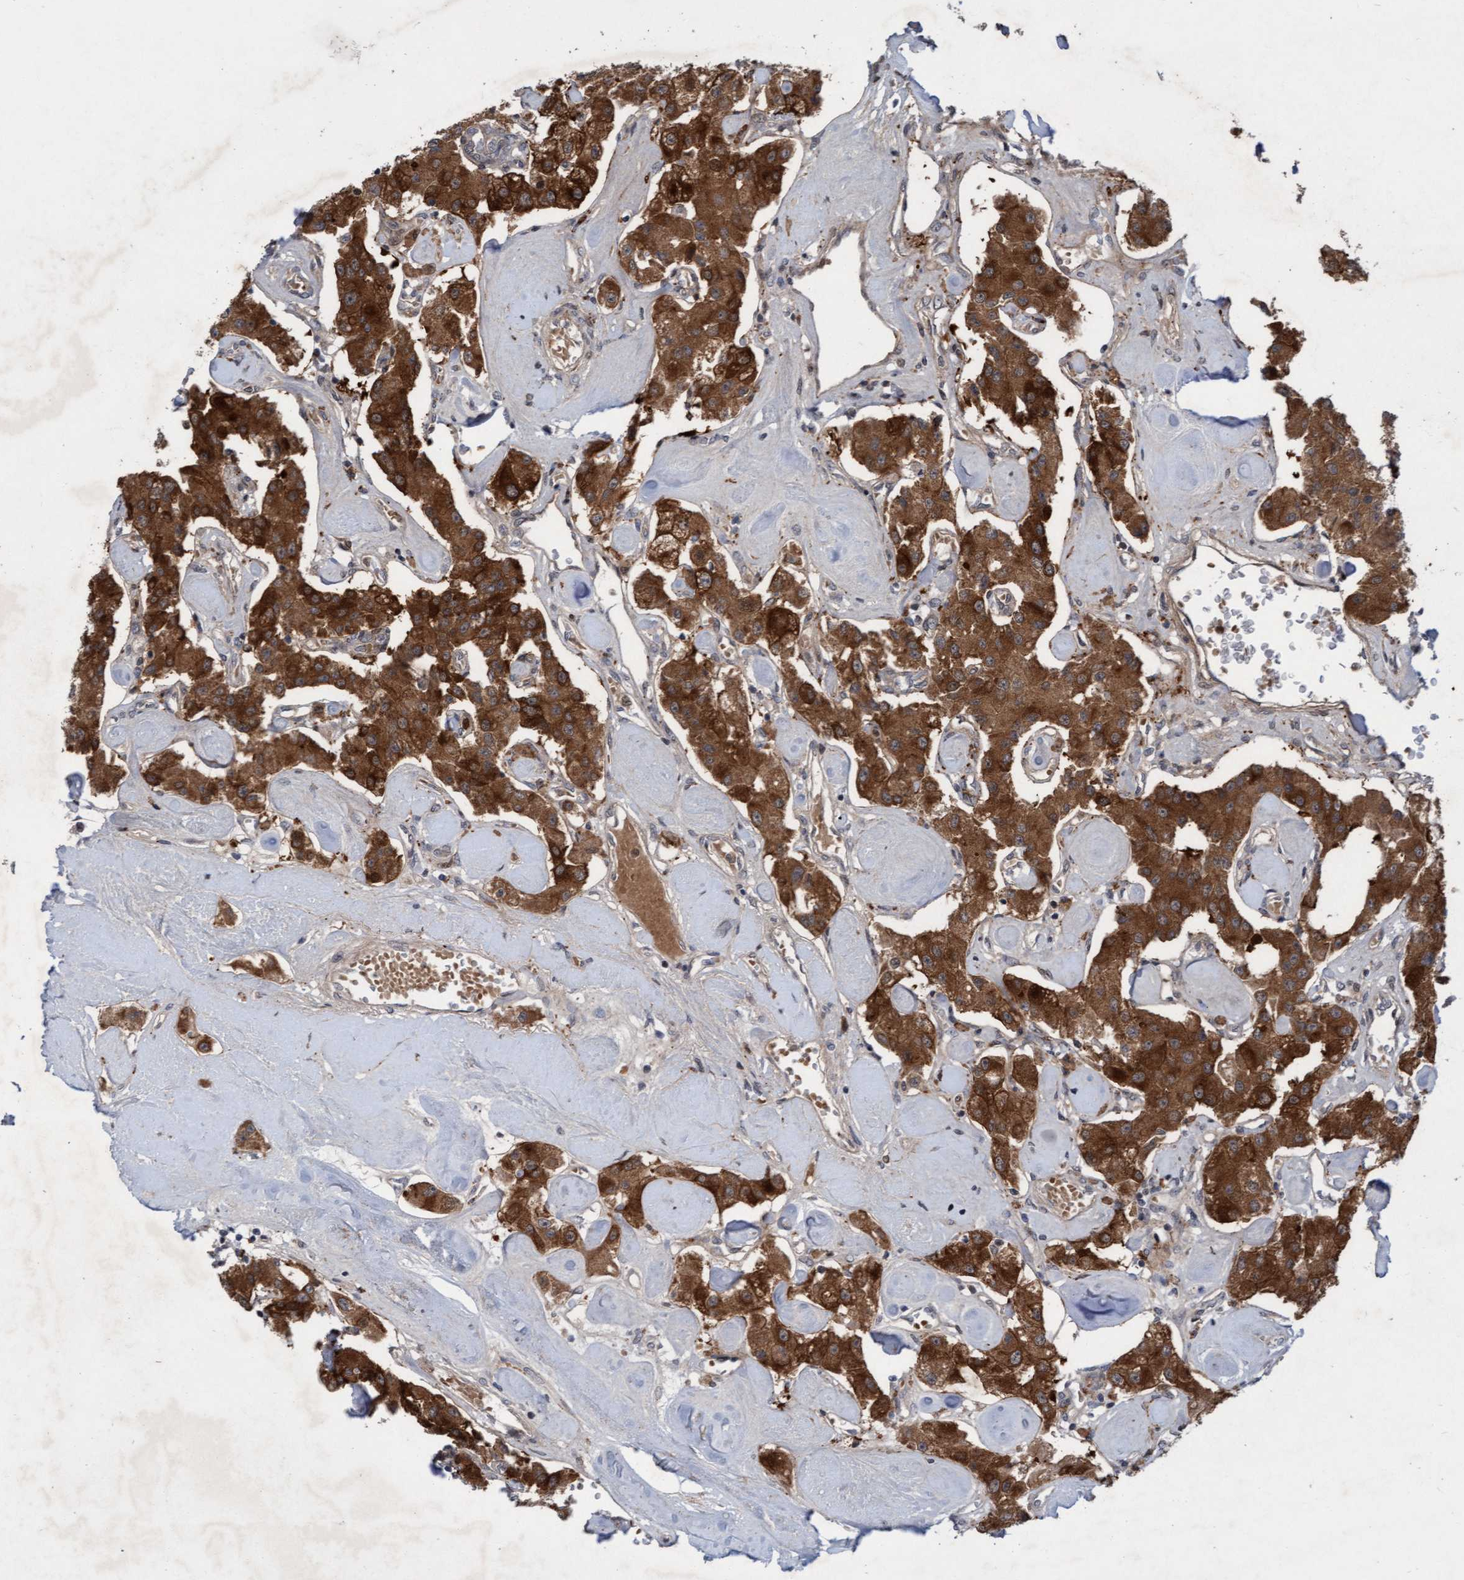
{"staining": {"intensity": "strong", "quantity": ">75%", "location": "cytoplasmic/membranous"}, "tissue": "carcinoid", "cell_type": "Tumor cells", "image_type": "cancer", "snomed": [{"axis": "morphology", "description": "Carcinoid, malignant, NOS"}, {"axis": "topography", "description": "Pancreas"}], "caption": "The photomicrograph displays immunohistochemical staining of carcinoid. There is strong cytoplasmic/membranous staining is seen in approximately >75% of tumor cells.", "gene": "RAP1GAP2", "patient": {"sex": "male", "age": 41}}